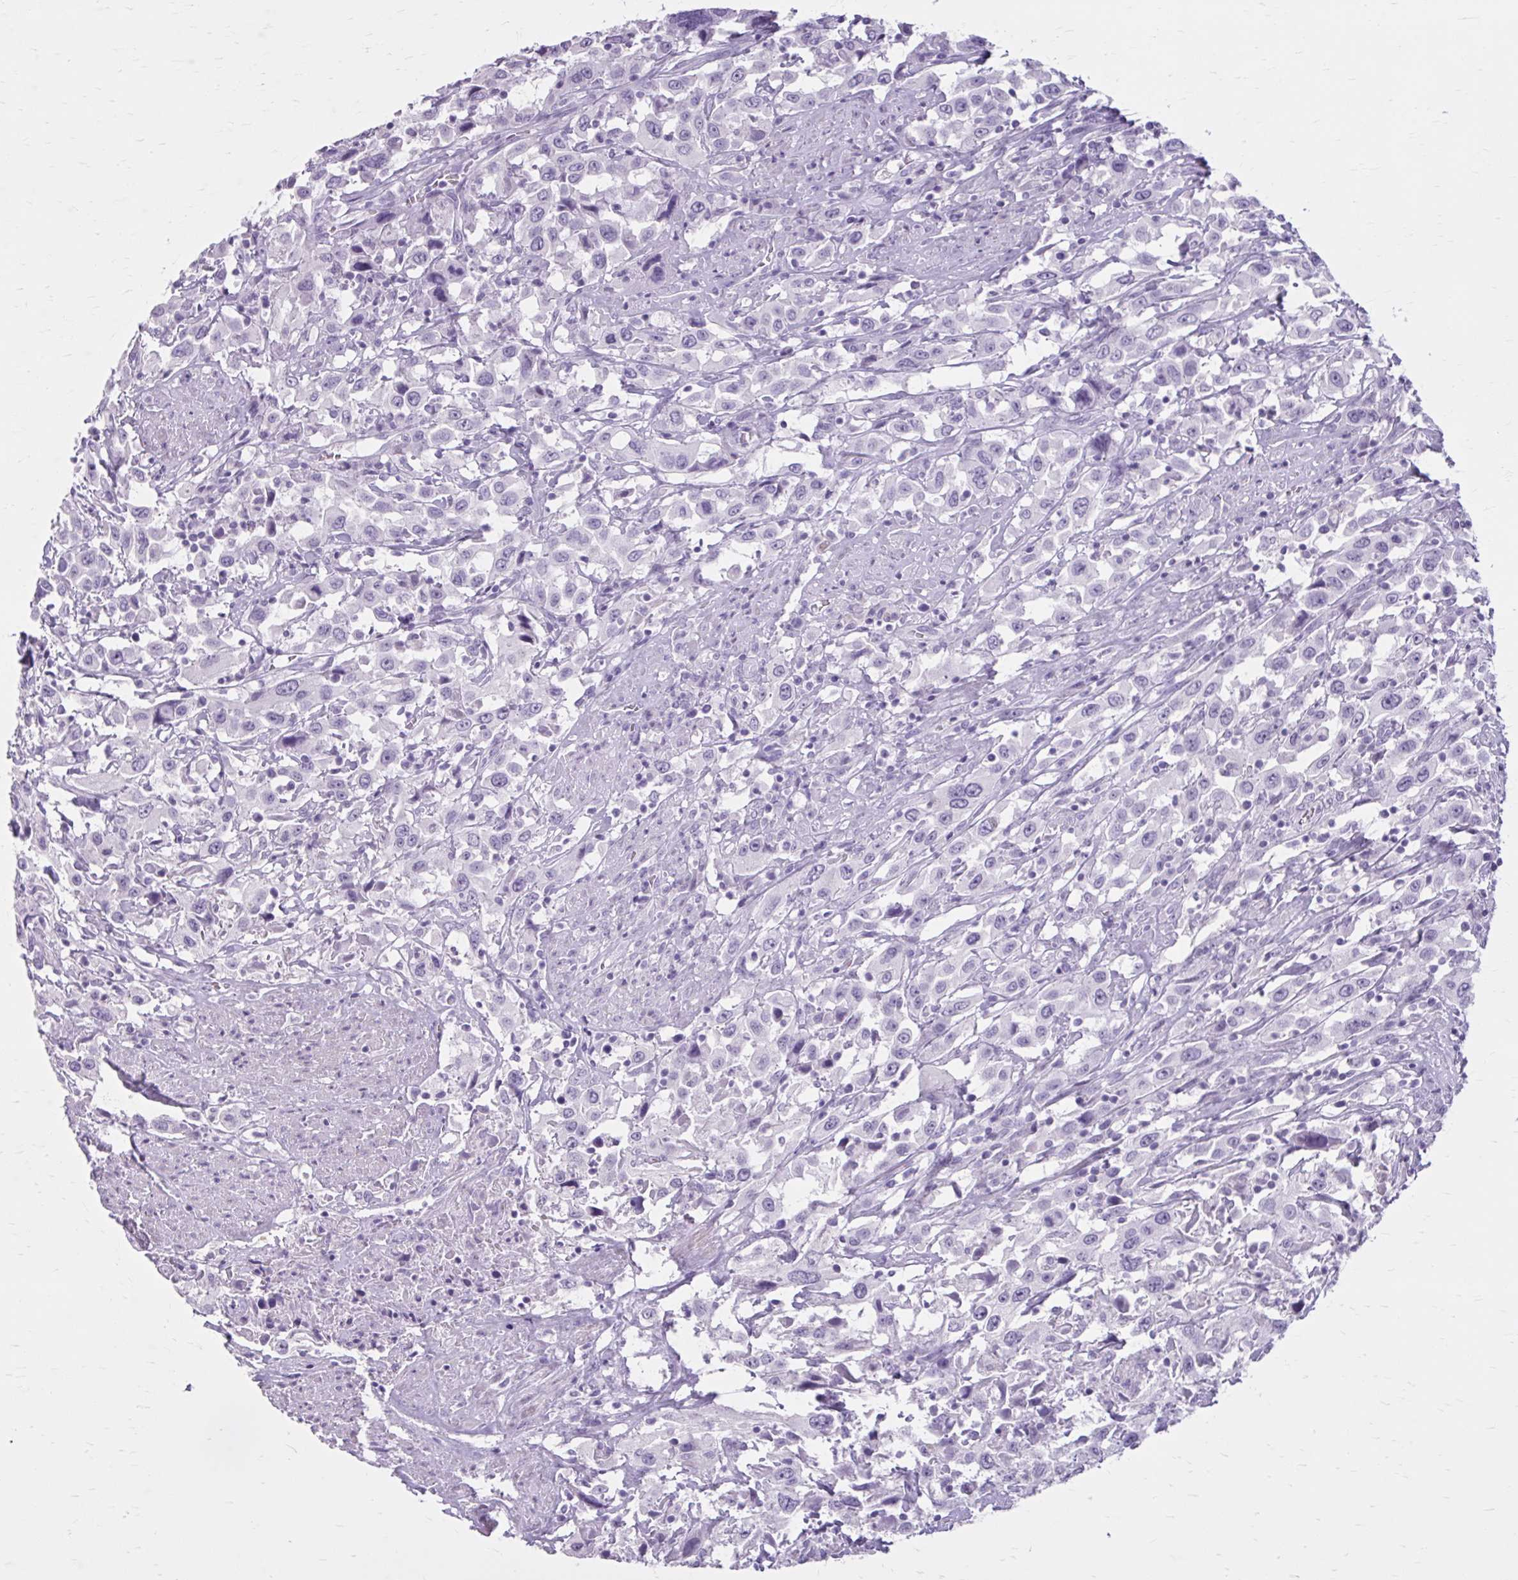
{"staining": {"intensity": "negative", "quantity": "none", "location": "none"}, "tissue": "urothelial cancer", "cell_type": "Tumor cells", "image_type": "cancer", "snomed": [{"axis": "morphology", "description": "Urothelial carcinoma, High grade"}, {"axis": "topography", "description": "Urinary bladder"}], "caption": "High-grade urothelial carcinoma stained for a protein using IHC shows no staining tumor cells.", "gene": "OR4B1", "patient": {"sex": "male", "age": 61}}